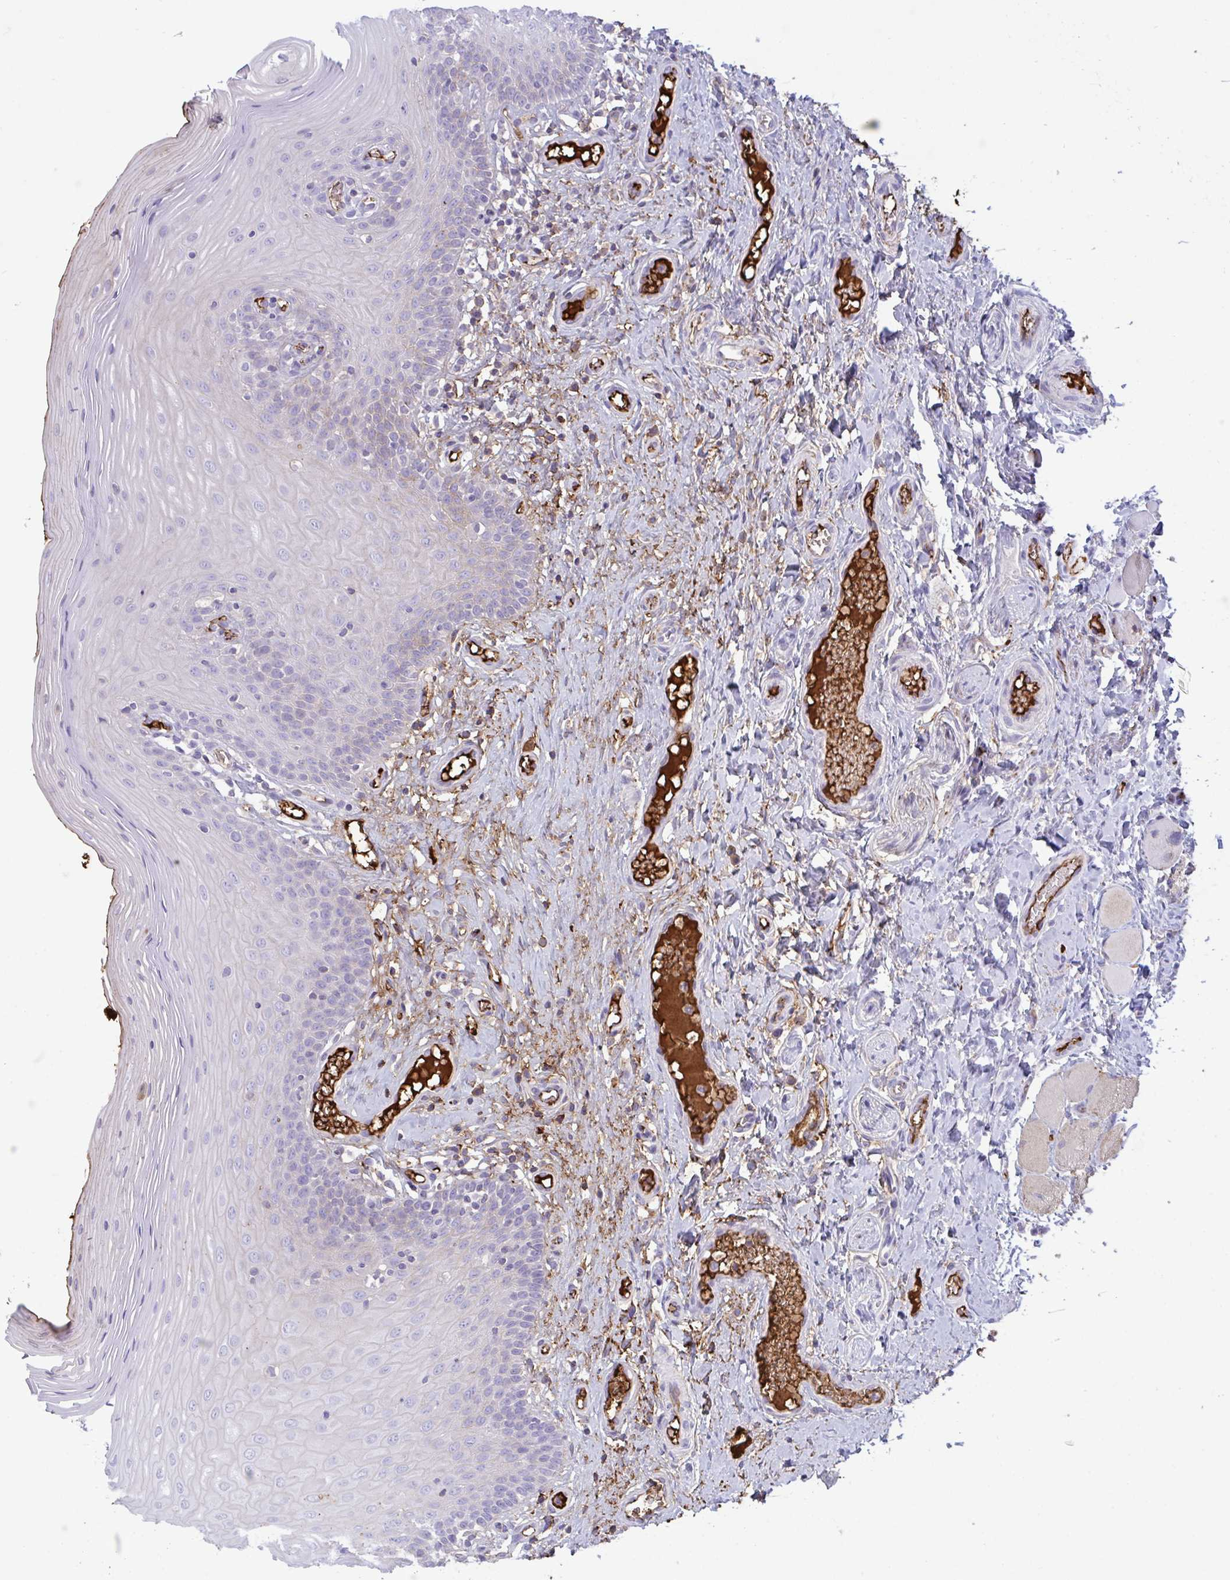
{"staining": {"intensity": "negative", "quantity": "none", "location": "none"}, "tissue": "oral mucosa", "cell_type": "Squamous epithelial cells", "image_type": "normal", "snomed": [{"axis": "morphology", "description": "Normal tissue, NOS"}, {"axis": "topography", "description": "Oral tissue"}, {"axis": "topography", "description": "Tounge, NOS"}], "caption": "Immunohistochemical staining of benign oral mucosa demonstrates no significant staining in squamous epithelial cells. (Immunohistochemistry, brightfield microscopy, high magnification).", "gene": "IL1R1", "patient": {"sex": "female", "age": 58}}